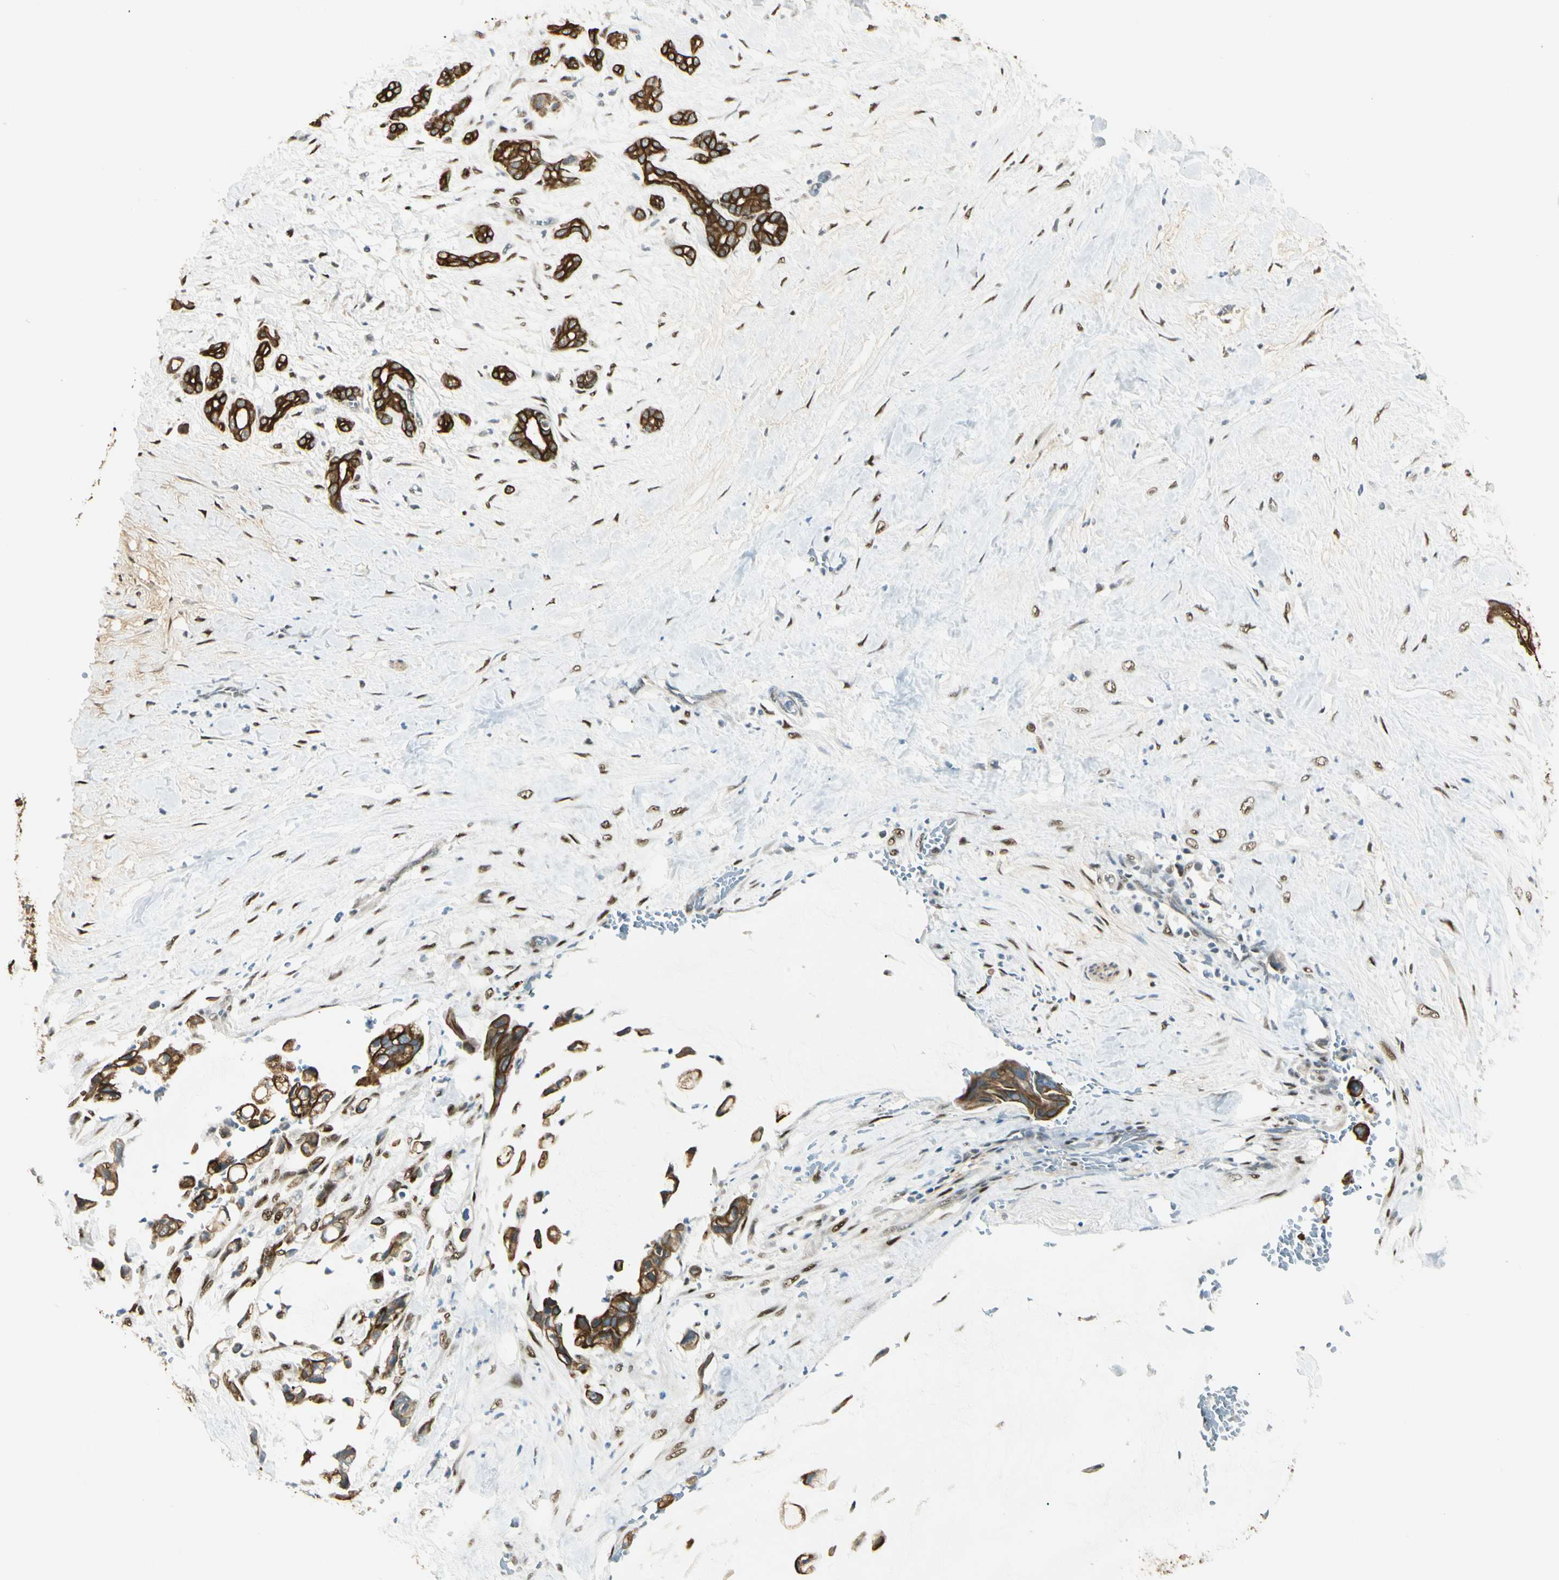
{"staining": {"intensity": "strong", "quantity": ">75%", "location": "cytoplasmic/membranous"}, "tissue": "pancreatic cancer", "cell_type": "Tumor cells", "image_type": "cancer", "snomed": [{"axis": "morphology", "description": "Adenocarcinoma, NOS"}, {"axis": "topography", "description": "Pancreas"}], "caption": "Immunohistochemical staining of pancreatic cancer displays strong cytoplasmic/membranous protein staining in about >75% of tumor cells.", "gene": "ATXN1", "patient": {"sex": "male", "age": 41}}